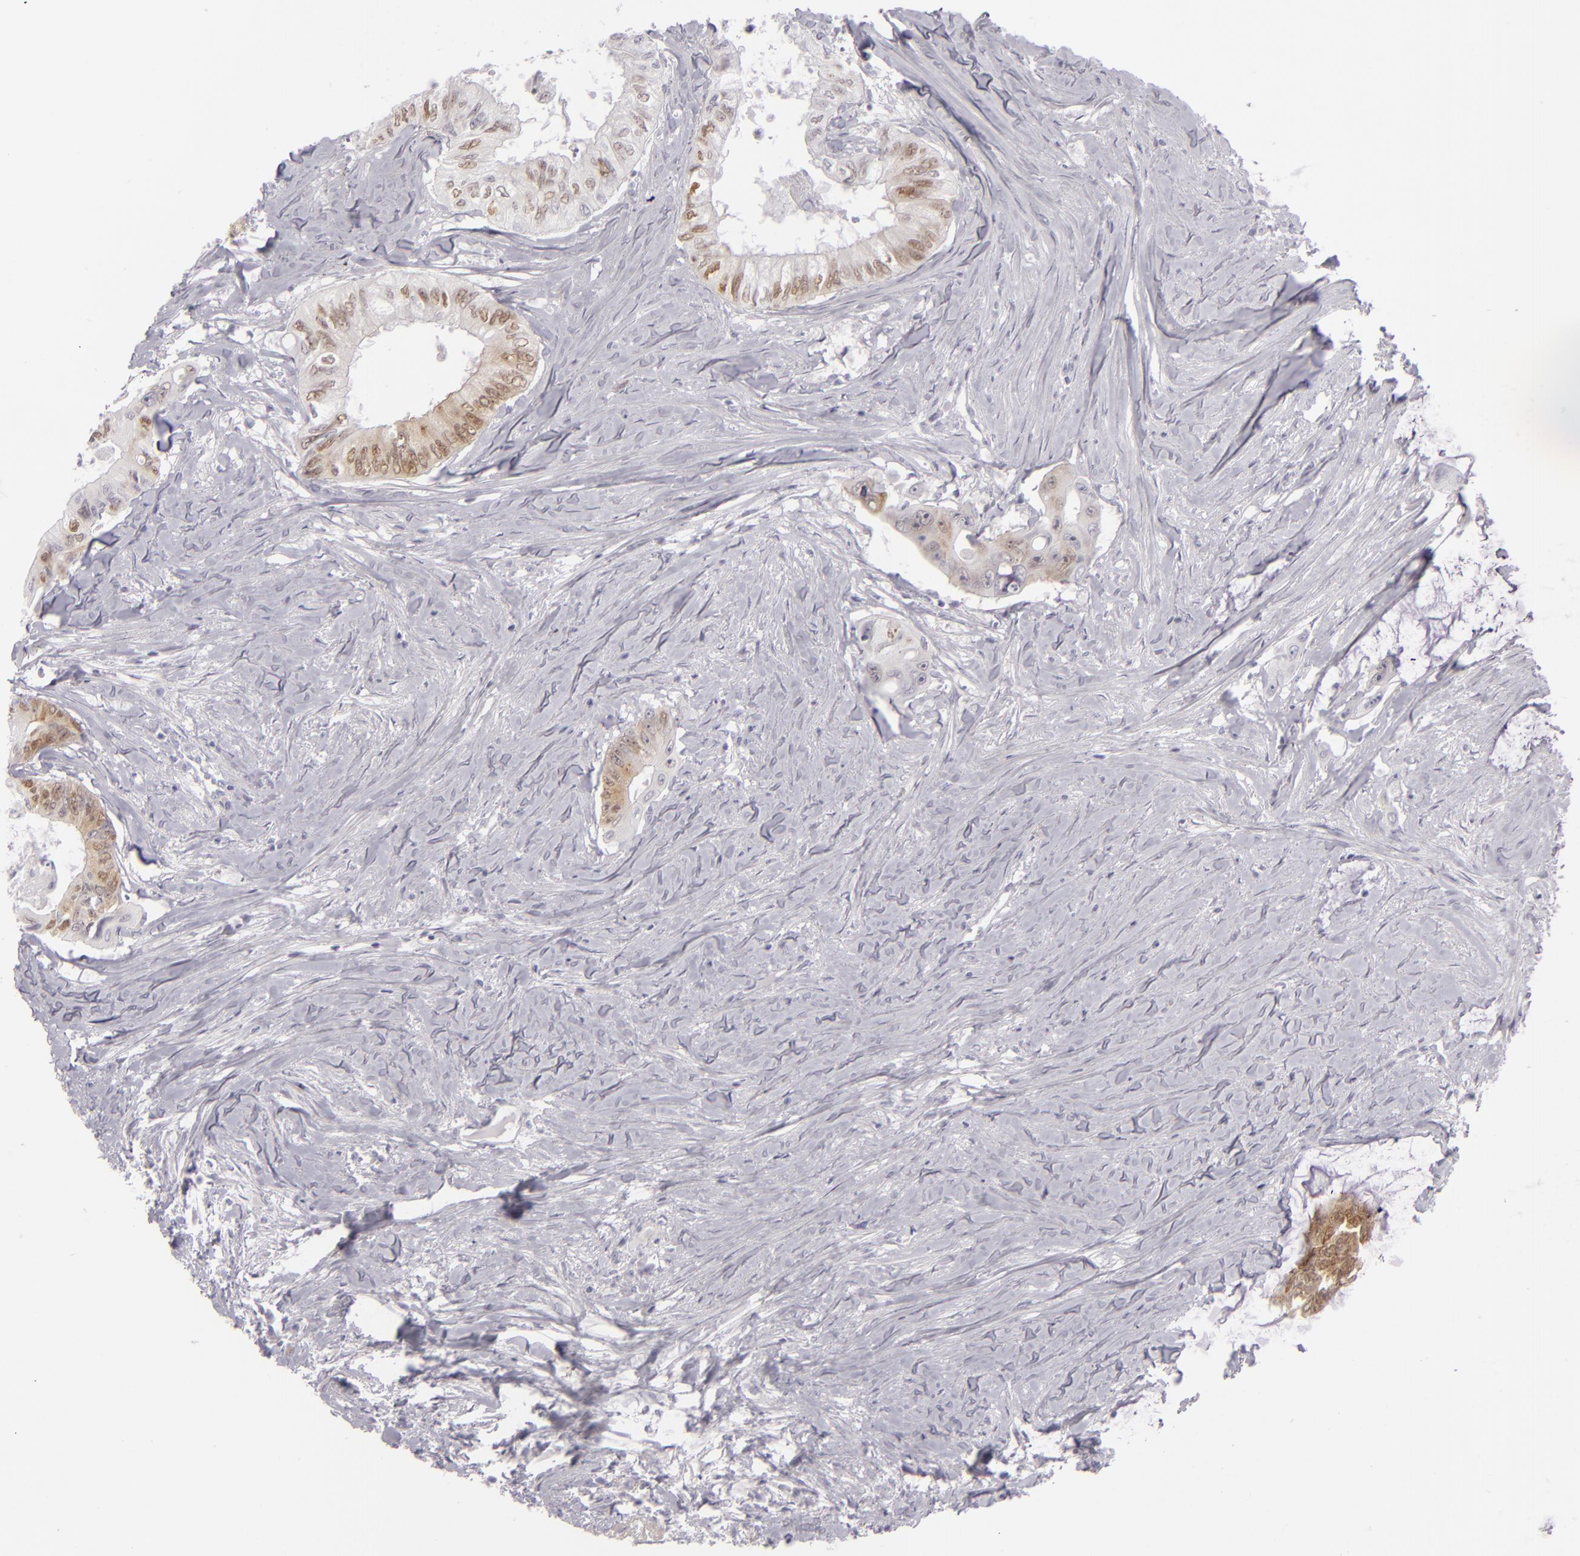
{"staining": {"intensity": "strong", "quantity": ">75%", "location": "cytoplasmic/membranous,nuclear"}, "tissue": "colorectal cancer", "cell_type": "Tumor cells", "image_type": "cancer", "snomed": [{"axis": "morphology", "description": "Adenocarcinoma, NOS"}, {"axis": "topography", "description": "Colon"}], "caption": "Strong cytoplasmic/membranous and nuclear expression is present in about >75% of tumor cells in colorectal adenocarcinoma.", "gene": "CDX2", "patient": {"sex": "male", "age": 65}}